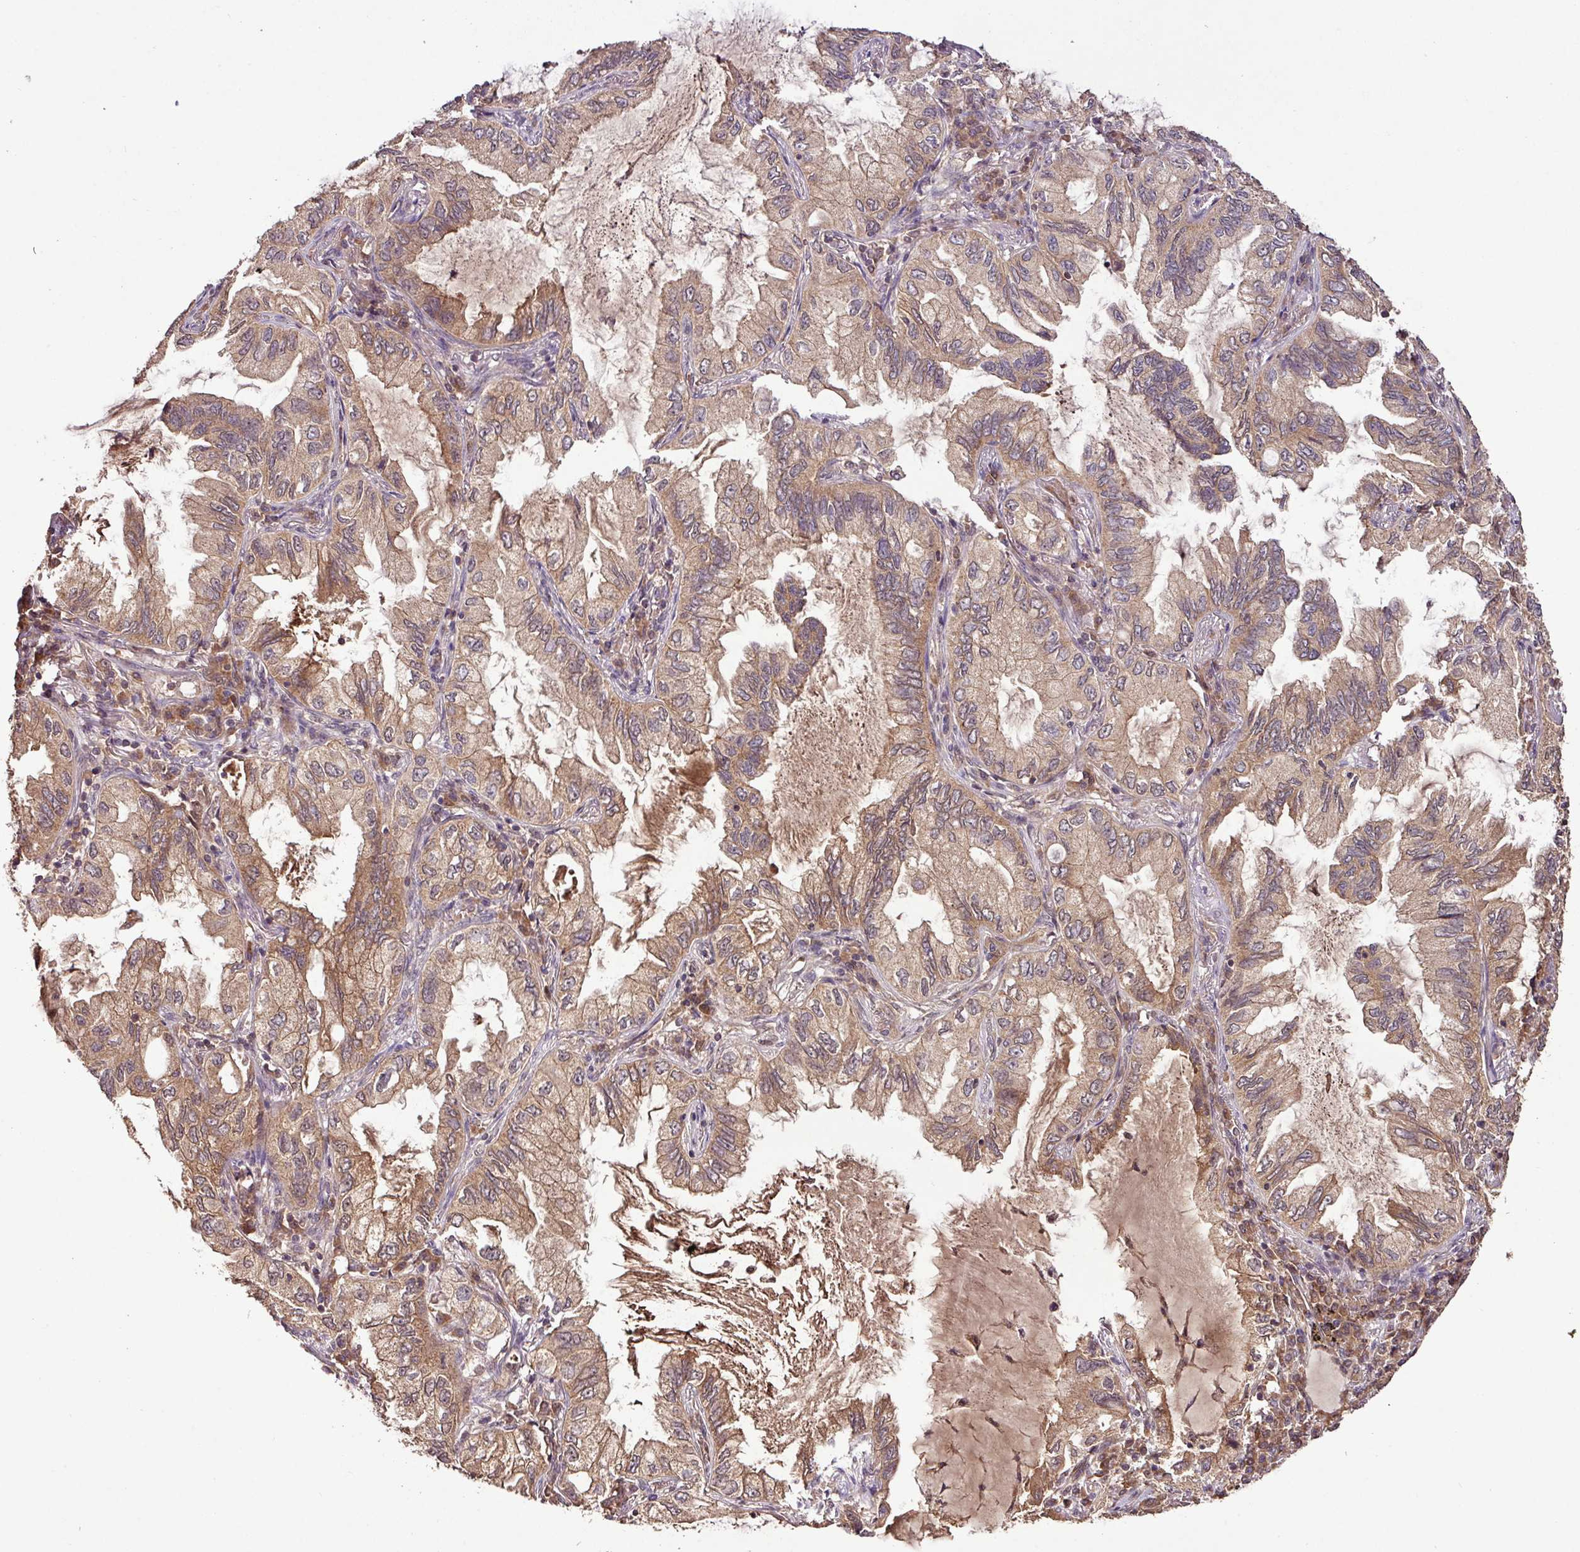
{"staining": {"intensity": "moderate", "quantity": ">75%", "location": "cytoplasmic/membranous"}, "tissue": "lung cancer", "cell_type": "Tumor cells", "image_type": "cancer", "snomed": [{"axis": "morphology", "description": "Adenocarcinoma, NOS"}, {"axis": "topography", "description": "Lung"}], "caption": "Immunohistochemical staining of human lung cancer (adenocarcinoma) demonstrates medium levels of moderate cytoplasmic/membranous protein expression in approximately >75% of tumor cells.", "gene": "FAIM", "patient": {"sex": "female", "age": 69}}